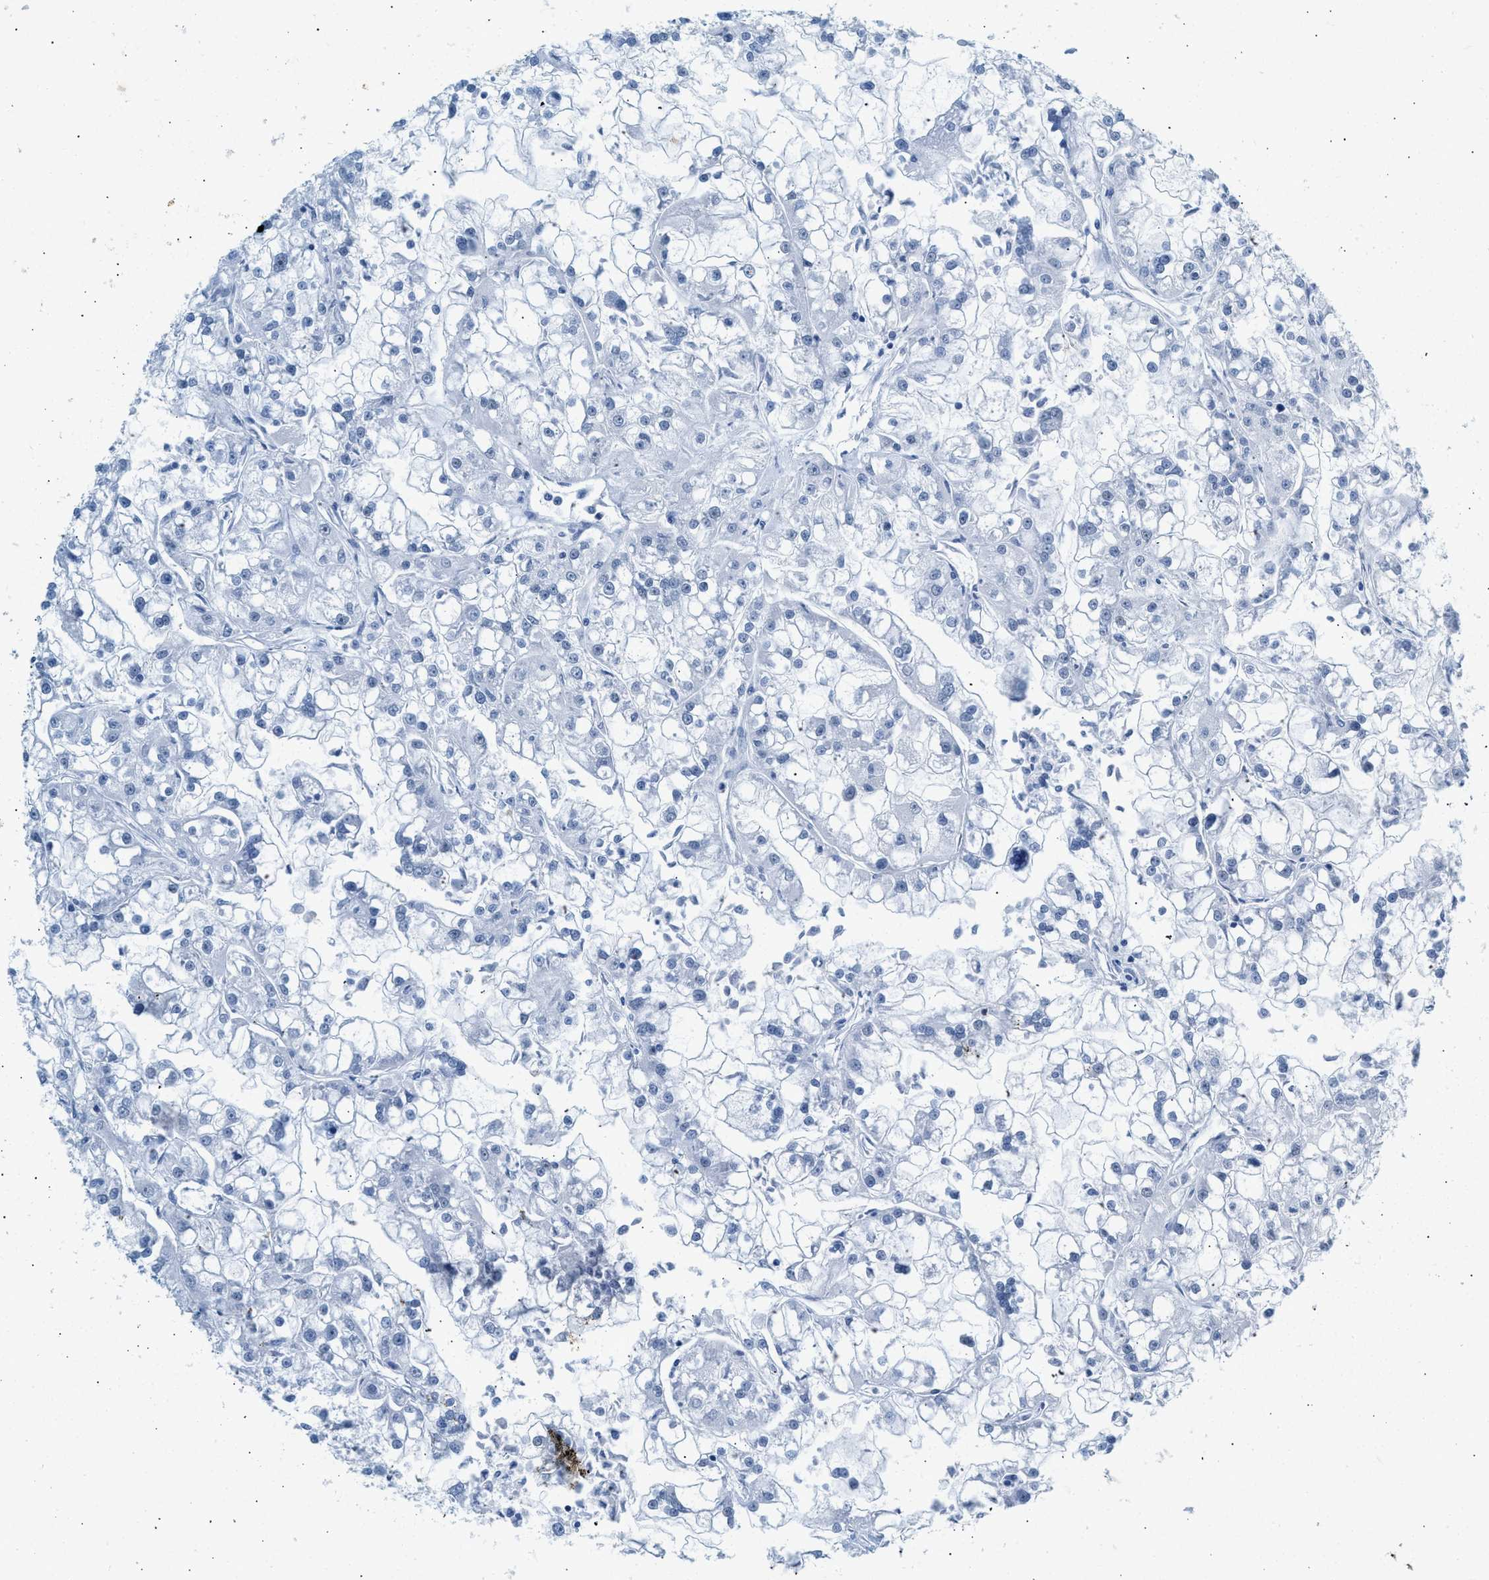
{"staining": {"intensity": "negative", "quantity": "none", "location": "none"}, "tissue": "renal cancer", "cell_type": "Tumor cells", "image_type": "cancer", "snomed": [{"axis": "morphology", "description": "Adenocarcinoma, NOS"}, {"axis": "topography", "description": "Kidney"}], "caption": "High magnification brightfield microscopy of renal cancer stained with DAB (brown) and counterstained with hematoxylin (blue): tumor cells show no significant positivity.", "gene": "HHATL", "patient": {"sex": "female", "age": 52}}